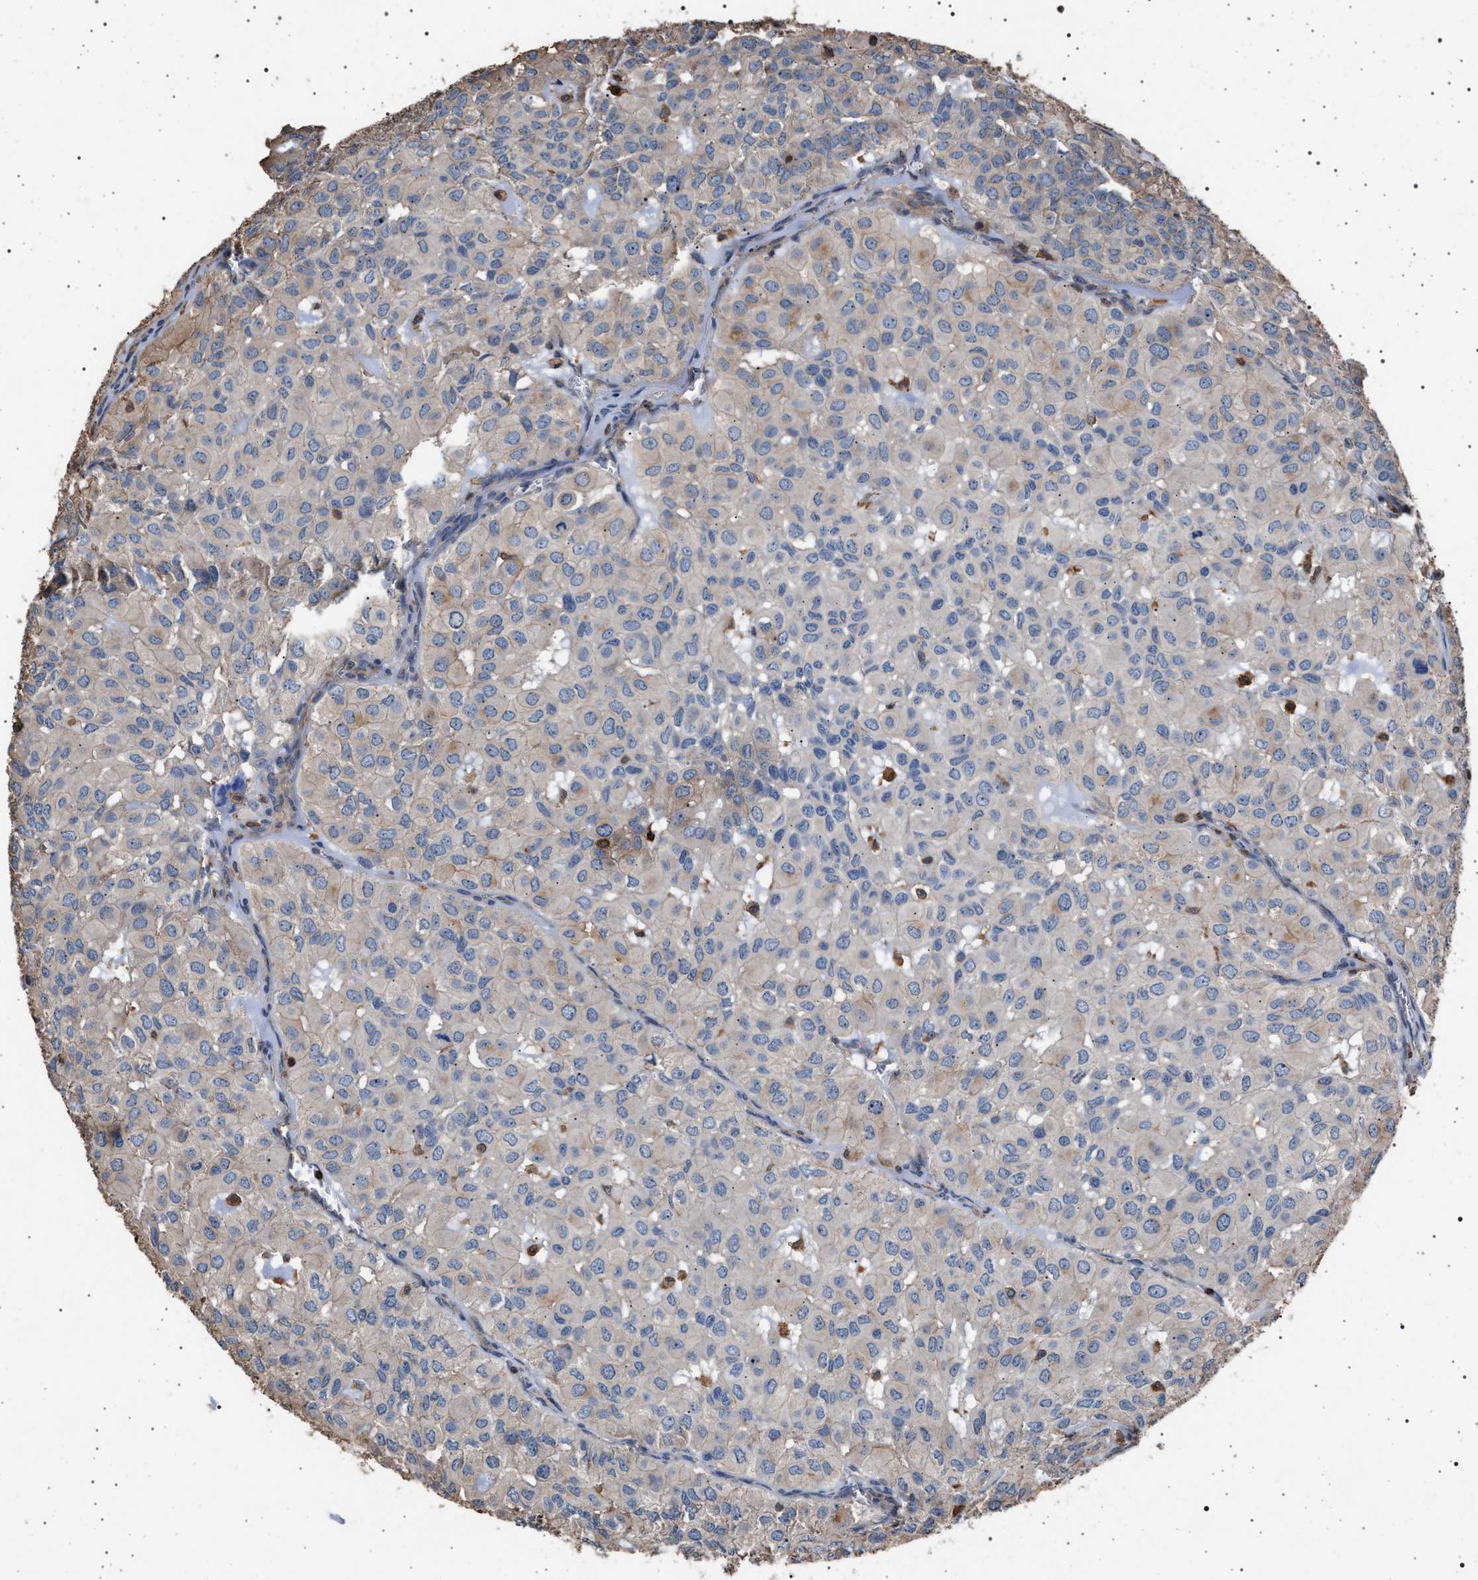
{"staining": {"intensity": "negative", "quantity": "none", "location": "none"}, "tissue": "head and neck cancer", "cell_type": "Tumor cells", "image_type": "cancer", "snomed": [{"axis": "morphology", "description": "Adenocarcinoma, NOS"}, {"axis": "topography", "description": "Salivary gland, NOS"}, {"axis": "topography", "description": "Head-Neck"}], "caption": "Photomicrograph shows no protein expression in tumor cells of head and neck adenocarcinoma tissue. The staining is performed using DAB brown chromogen with nuclei counter-stained in using hematoxylin.", "gene": "SMAP2", "patient": {"sex": "female", "age": 76}}